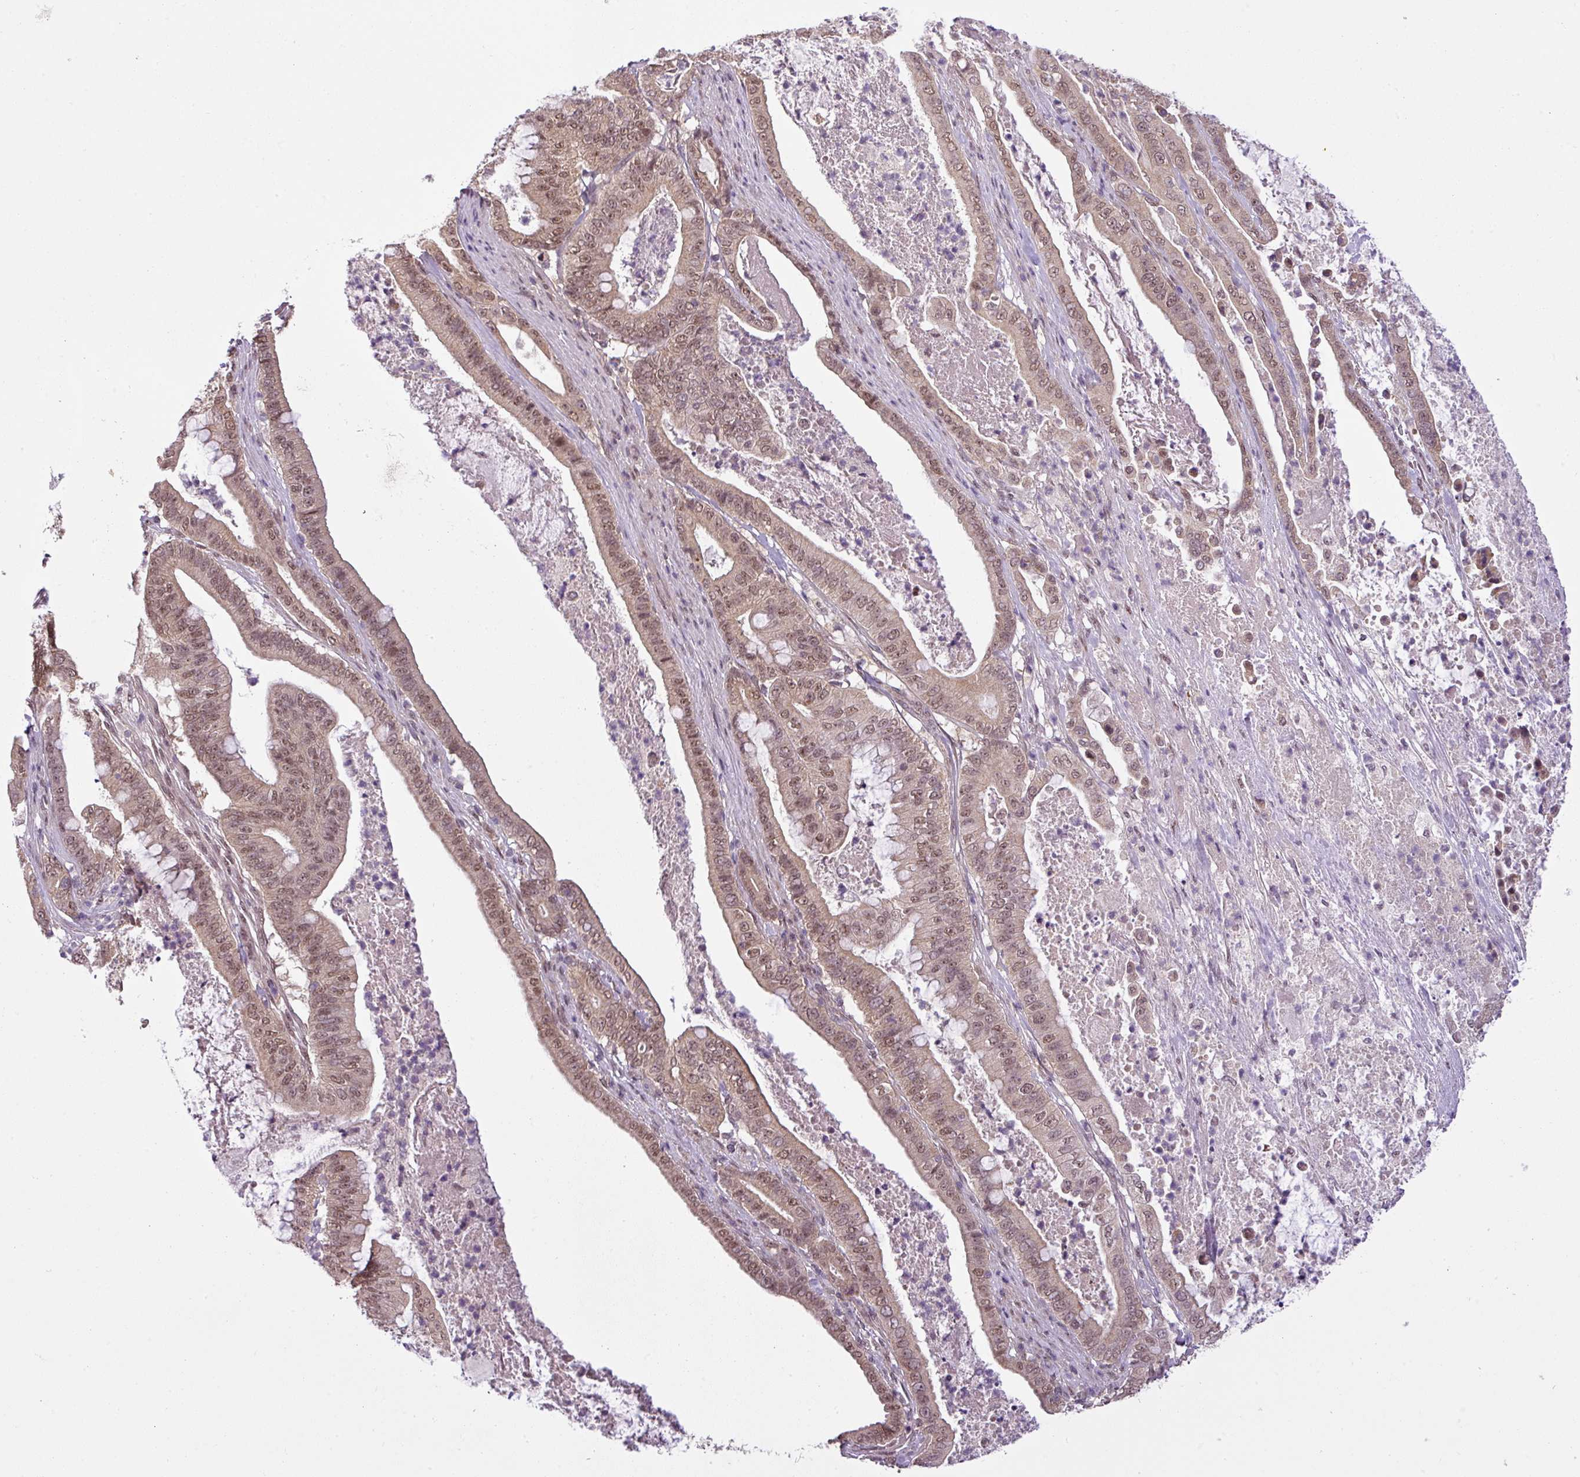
{"staining": {"intensity": "moderate", "quantity": ">75%", "location": "cytoplasmic/membranous,nuclear"}, "tissue": "pancreatic cancer", "cell_type": "Tumor cells", "image_type": "cancer", "snomed": [{"axis": "morphology", "description": "Adenocarcinoma, NOS"}, {"axis": "topography", "description": "Pancreas"}], "caption": "Immunohistochemical staining of human pancreatic cancer reveals medium levels of moderate cytoplasmic/membranous and nuclear staining in about >75% of tumor cells.", "gene": "MFHAS1", "patient": {"sex": "male", "age": 71}}